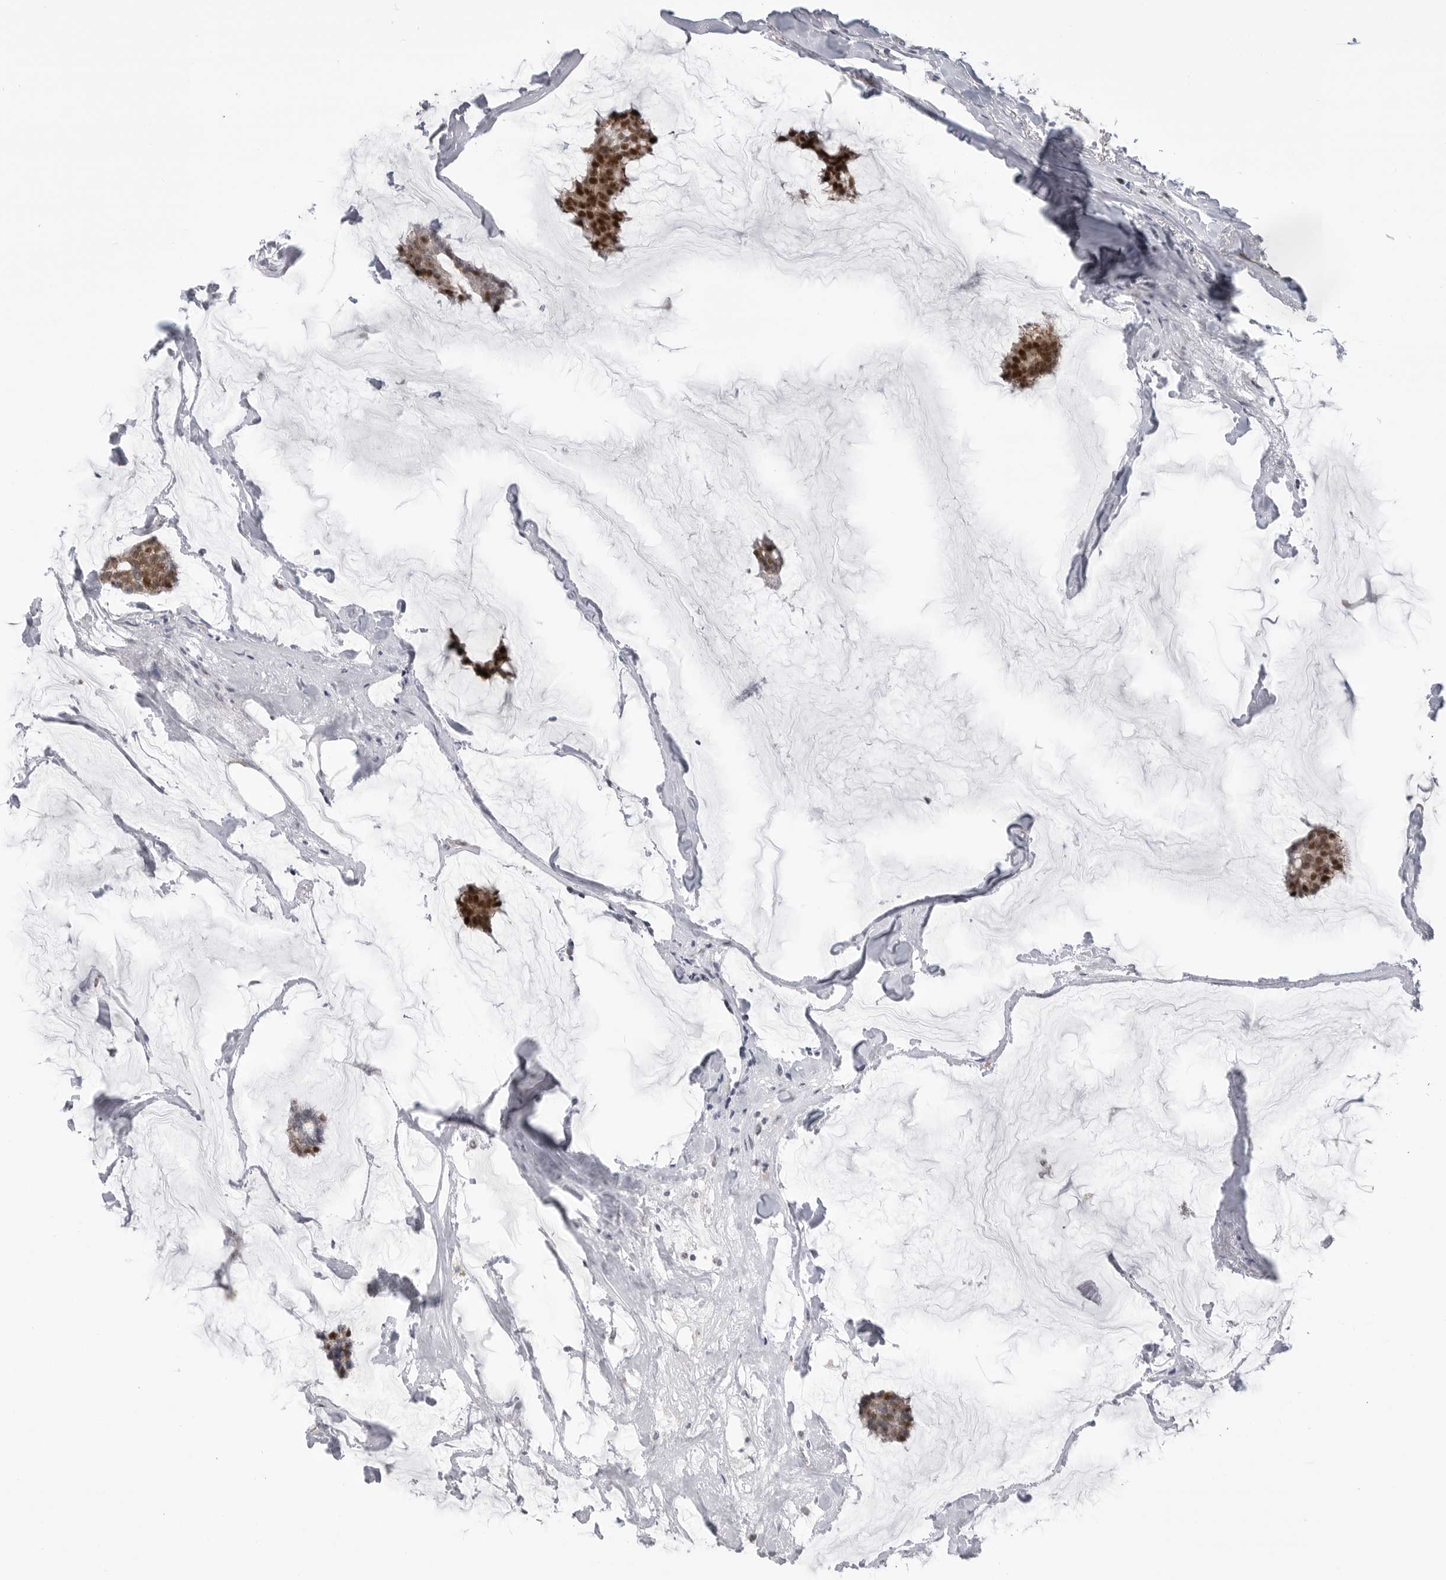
{"staining": {"intensity": "moderate", "quantity": ">75%", "location": "nuclear"}, "tissue": "breast cancer", "cell_type": "Tumor cells", "image_type": "cancer", "snomed": [{"axis": "morphology", "description": "Duct carcinoma"}, {"axis": "topography", "description": "Breast"}], "caption": "Immunohistochemical staining of infiltrating ductal carcinoma (breast) shows medium levels of moderate nuclear protein expression in about >75% of tumor cells.", "gene": "CEP295NL", "patient": {"sex": "female", "age": 93}}